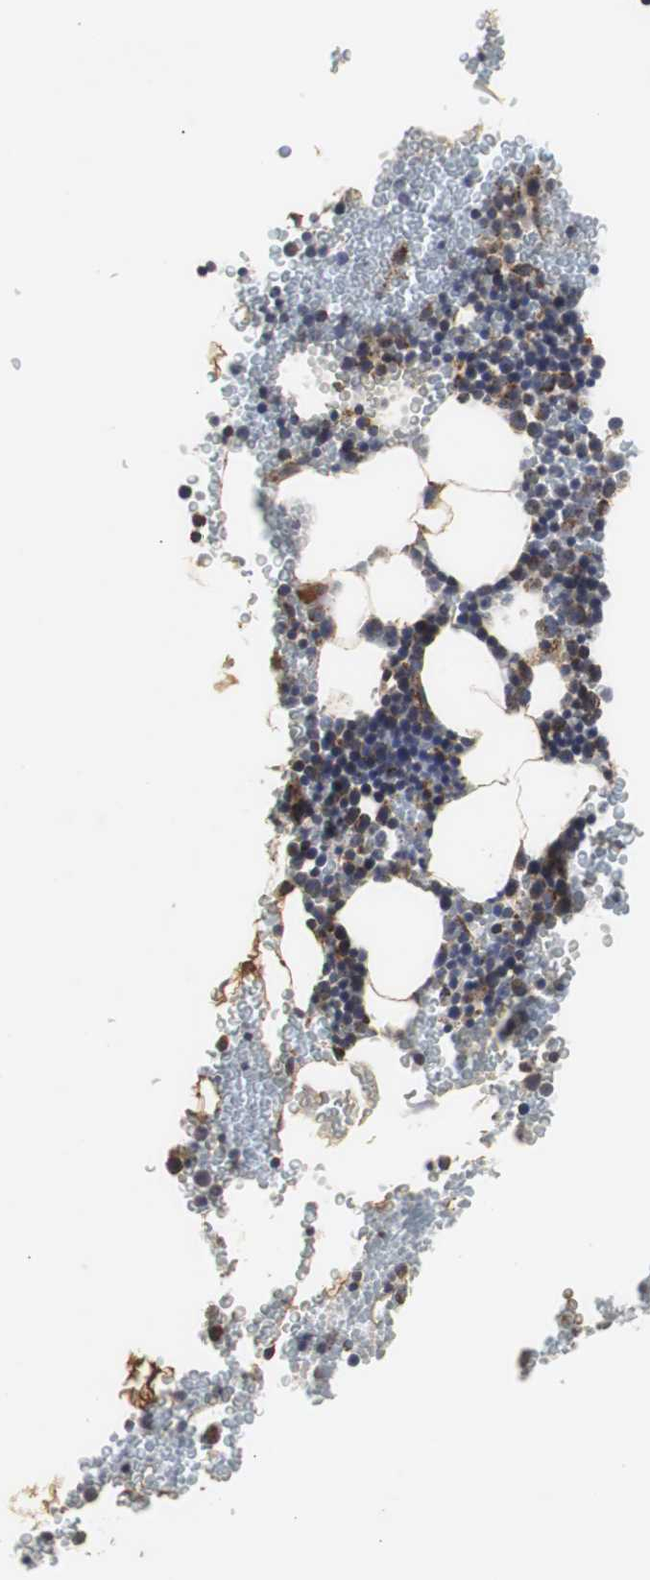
{"staining": {"intensity": "strong", "quantity": "25%-75%", "location": "cytoplasmic/membranous"}, "tissue": "bone marrow", "cell_type": "Hematopoietic cells", "image_type": "normal", "snomed": [{"axis": "morphology", "description": "Normal tissue, NOS"}, {"axis": "morphology", "description": "Inflammation, NOS"}, {"axis": "topography", "description": "Bone marrow"}], "caption": "IHC micrograph of unremarkable bone marrow: human bone marrow stained using immunohistochemistry (IHC) shows high levels of strong protein expression localized specifically in the cytoplasmic/membranous of hematopoietic cells, appearing as a cytoplasmic/membranous brown color.", "gene": "HSD17B10", "patient": {"sex": "male", "age": 22}}